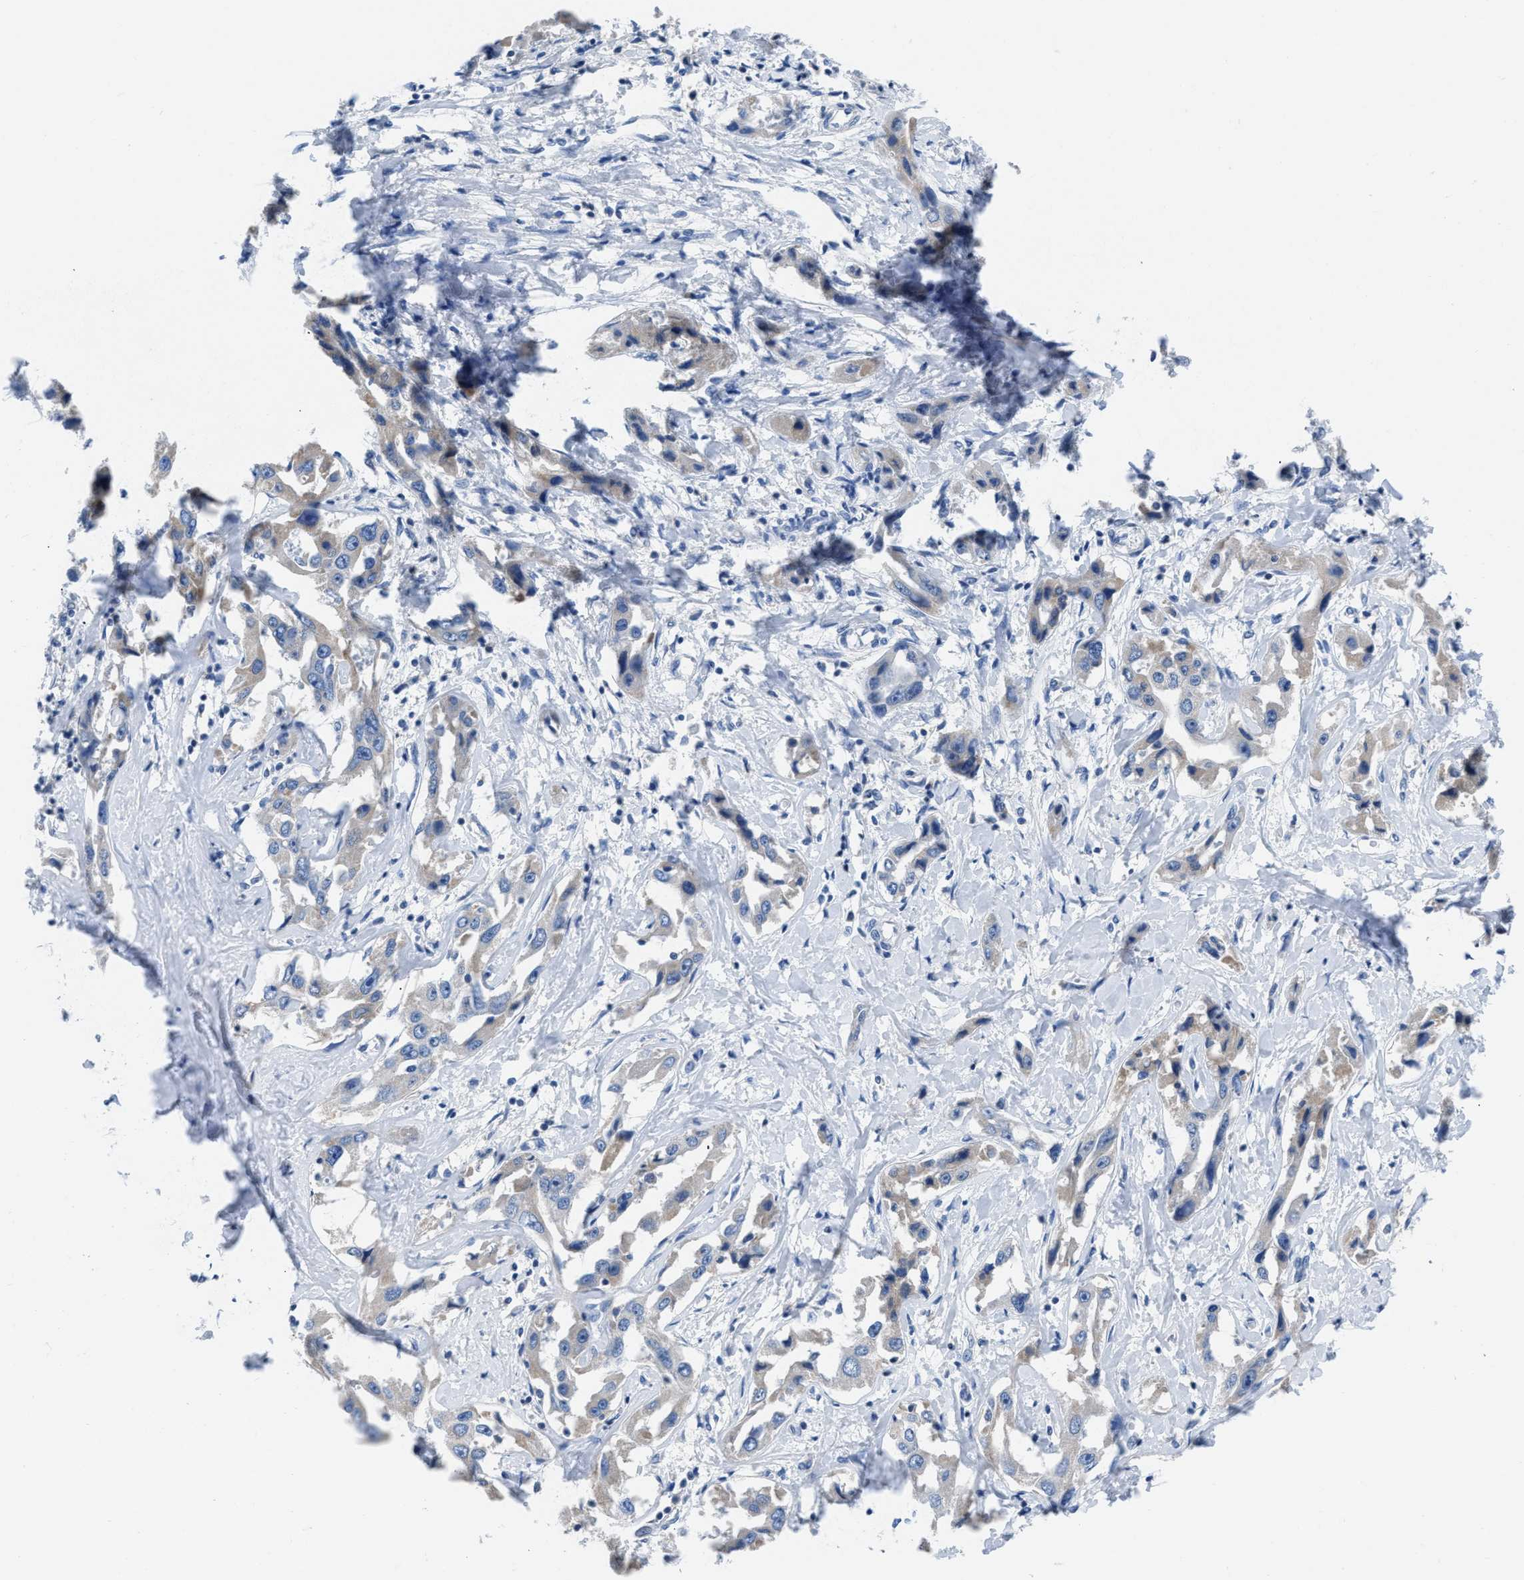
{"staining": {"intensity": "negative", "quantity": "none", "location": "none"}, "tissue": "liver cancer", "cell_type": "Tumor cells", "image_type": "cancer", "snomed": [{"axis": "morphology", "description": "Cholangiocarcinoma"}, {"axis": "topography", "description": "Liver"}], "caption": "DAB immunohistochemical staining of human cholangiocarcinoma (liver) shows no significant positivity in tumor cells.", "gene": "ETFA", "patient": {"sex": "male", "age": 59}}